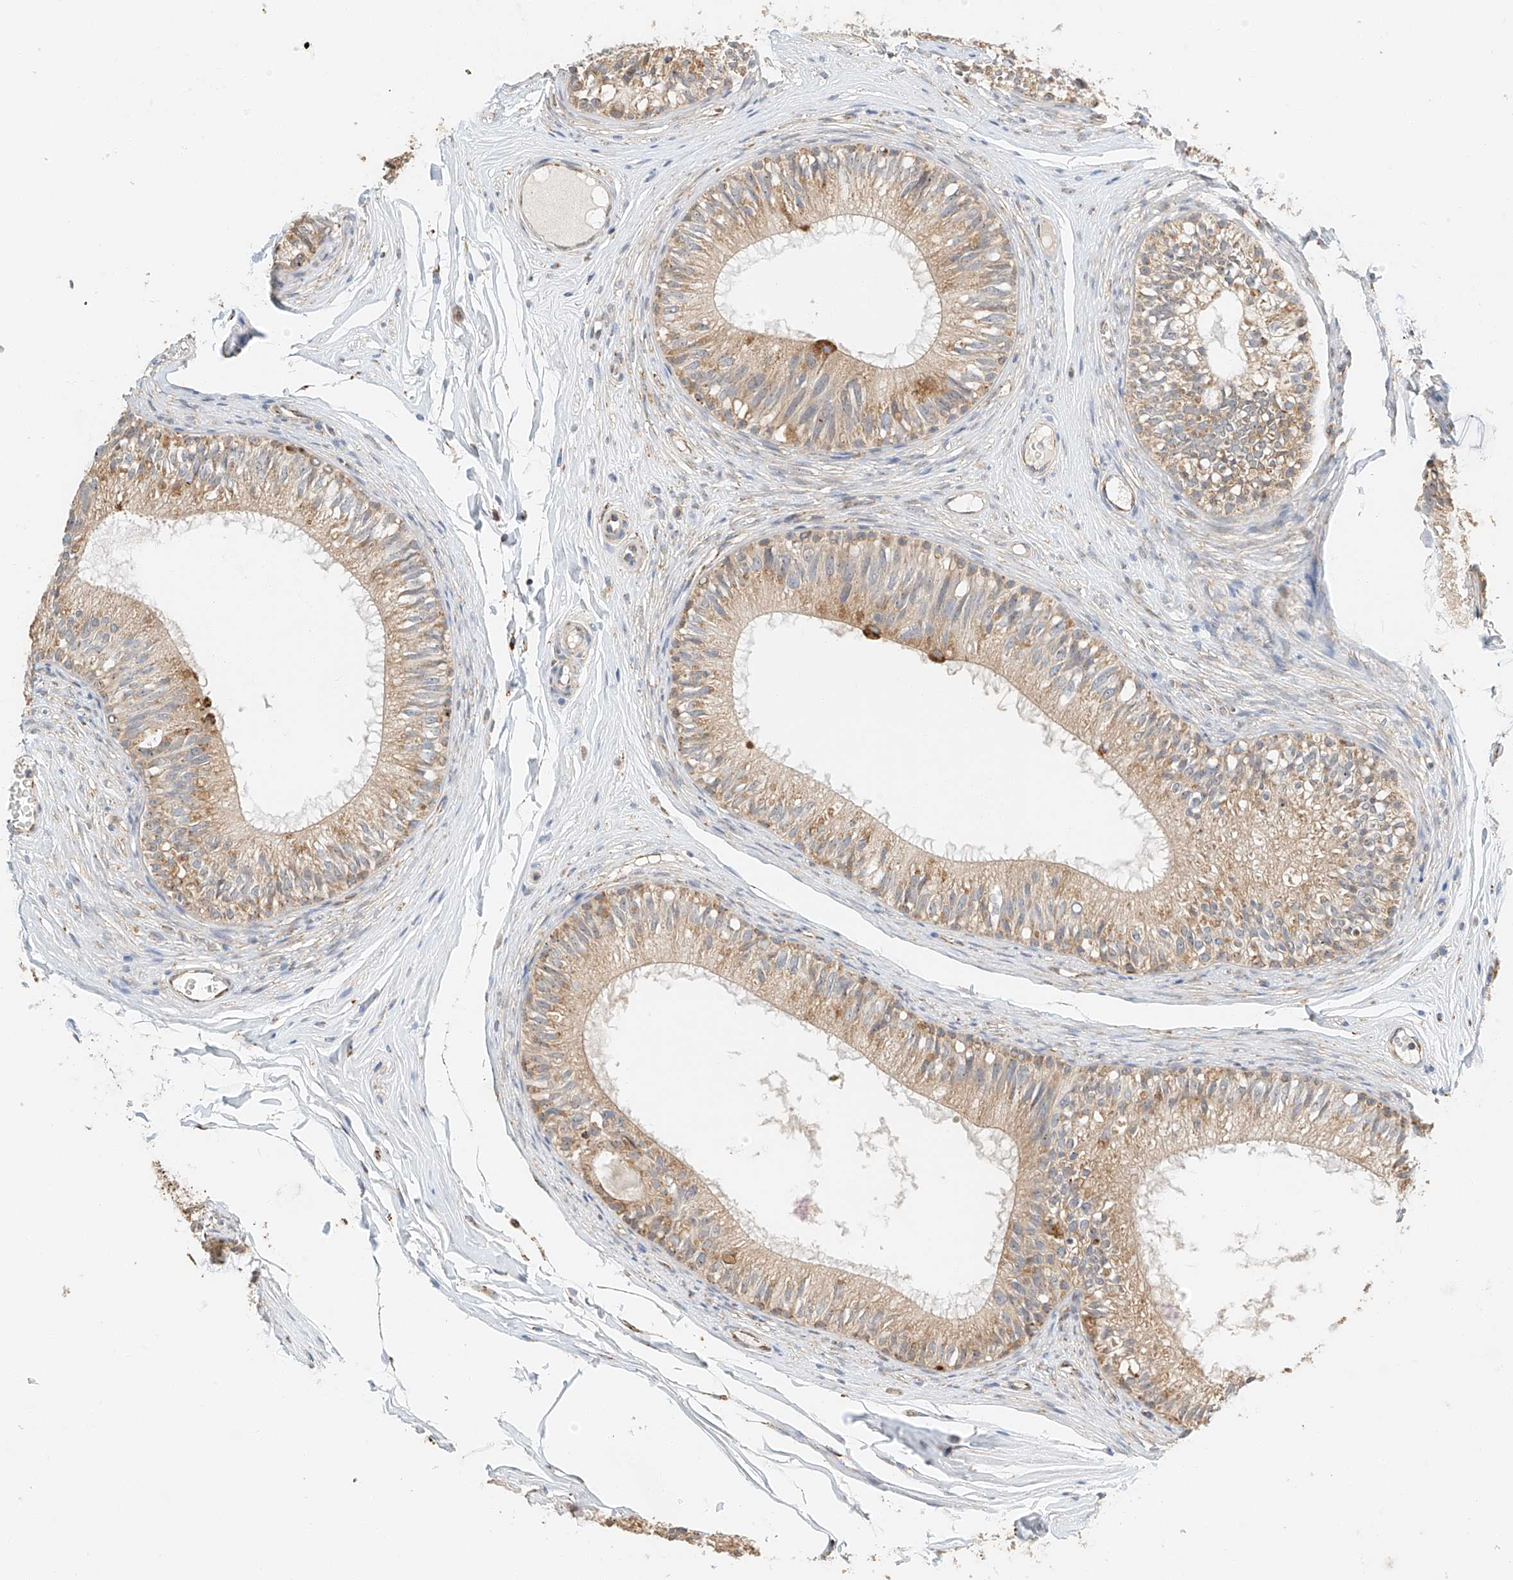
{"staining": {"intensity": "weak", "quantity": ">75%", "location": "cytoplasmic/membranous"}, "tissue": "epididymis", "cell_type": "Glandular cells", "image_type": "normal", "snomed": [{"axis": "morphology", "description": "Normal tissue, NOS"}, {"axis": "morphology", "description": "Seminoma in situ"}, {"axis": "topography", "description": "Testis"}, {"axis": "topography", "description": "Epididymis"}], "caption": "Normal epididymis reveals weak cytoplasmic/membranous expression in approximately >75% of glandular cells, visualized by immunohistochemistry. The staining was performed using DAB (3,3'-diaminobenzidine) to visualize the protein expression in brown, while the nuclei were stained in blue with hematoxylin (Magnification: 20x).", "gene": "YIPF7", "patient": {"sex": "male", "age": 28}}